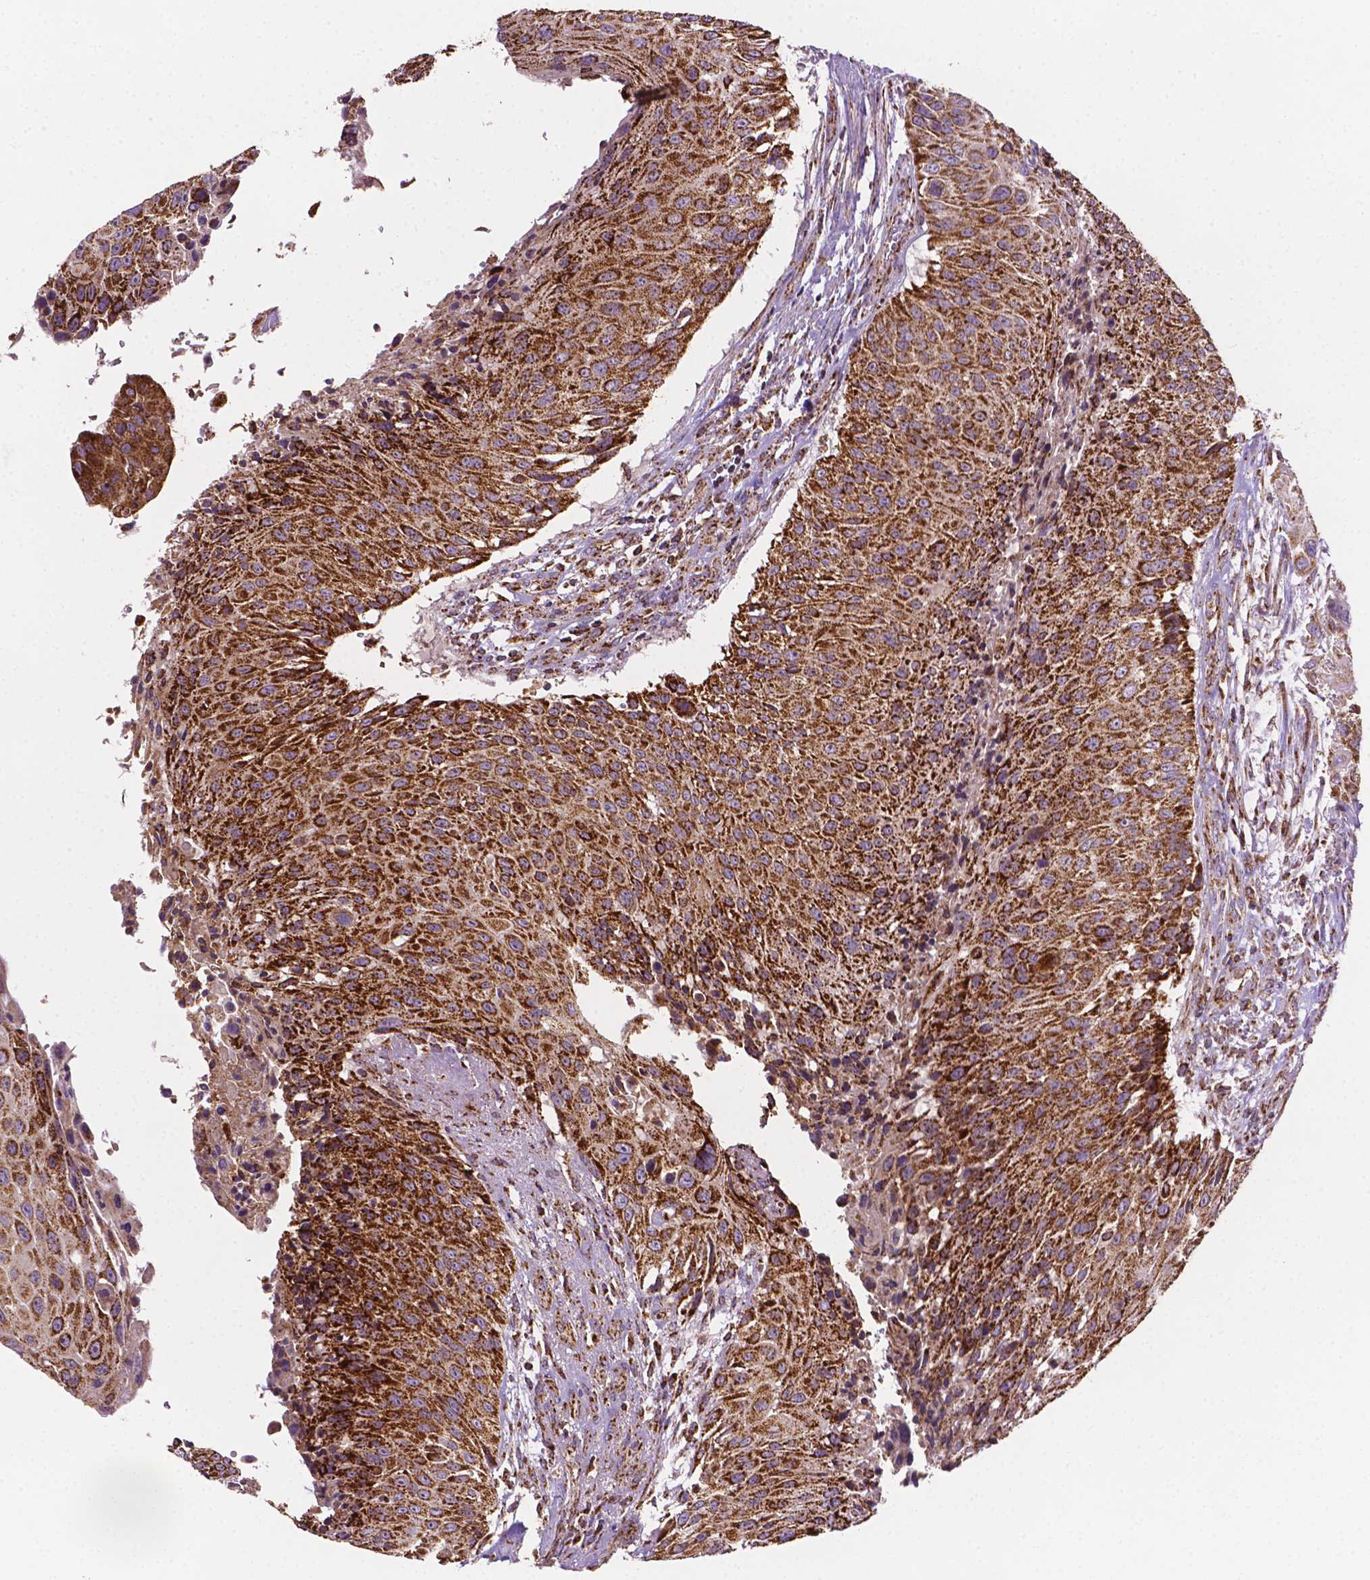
{"staining": {"intensity": "strong", "quantity": ">75%", "location": "cytoplasmic/membranous"}, "tissue": "urothelial cancer", "cell_type": "Tumor cells", "image_type": "cancer", "snomed": [{"axis": "morphology", "description": "Urothelial carcinoma, NOS"}, {"axis": "topography", "description": "Urinary bladder"}], "caption": "Immunohistochemical staining of transitional cell carcinoma displays strong cytoplasmic/membranous protein expression in about >75% of tumor cells.", "gene": "ILVBL", "patient": {"sex": "male", "age": 55}}